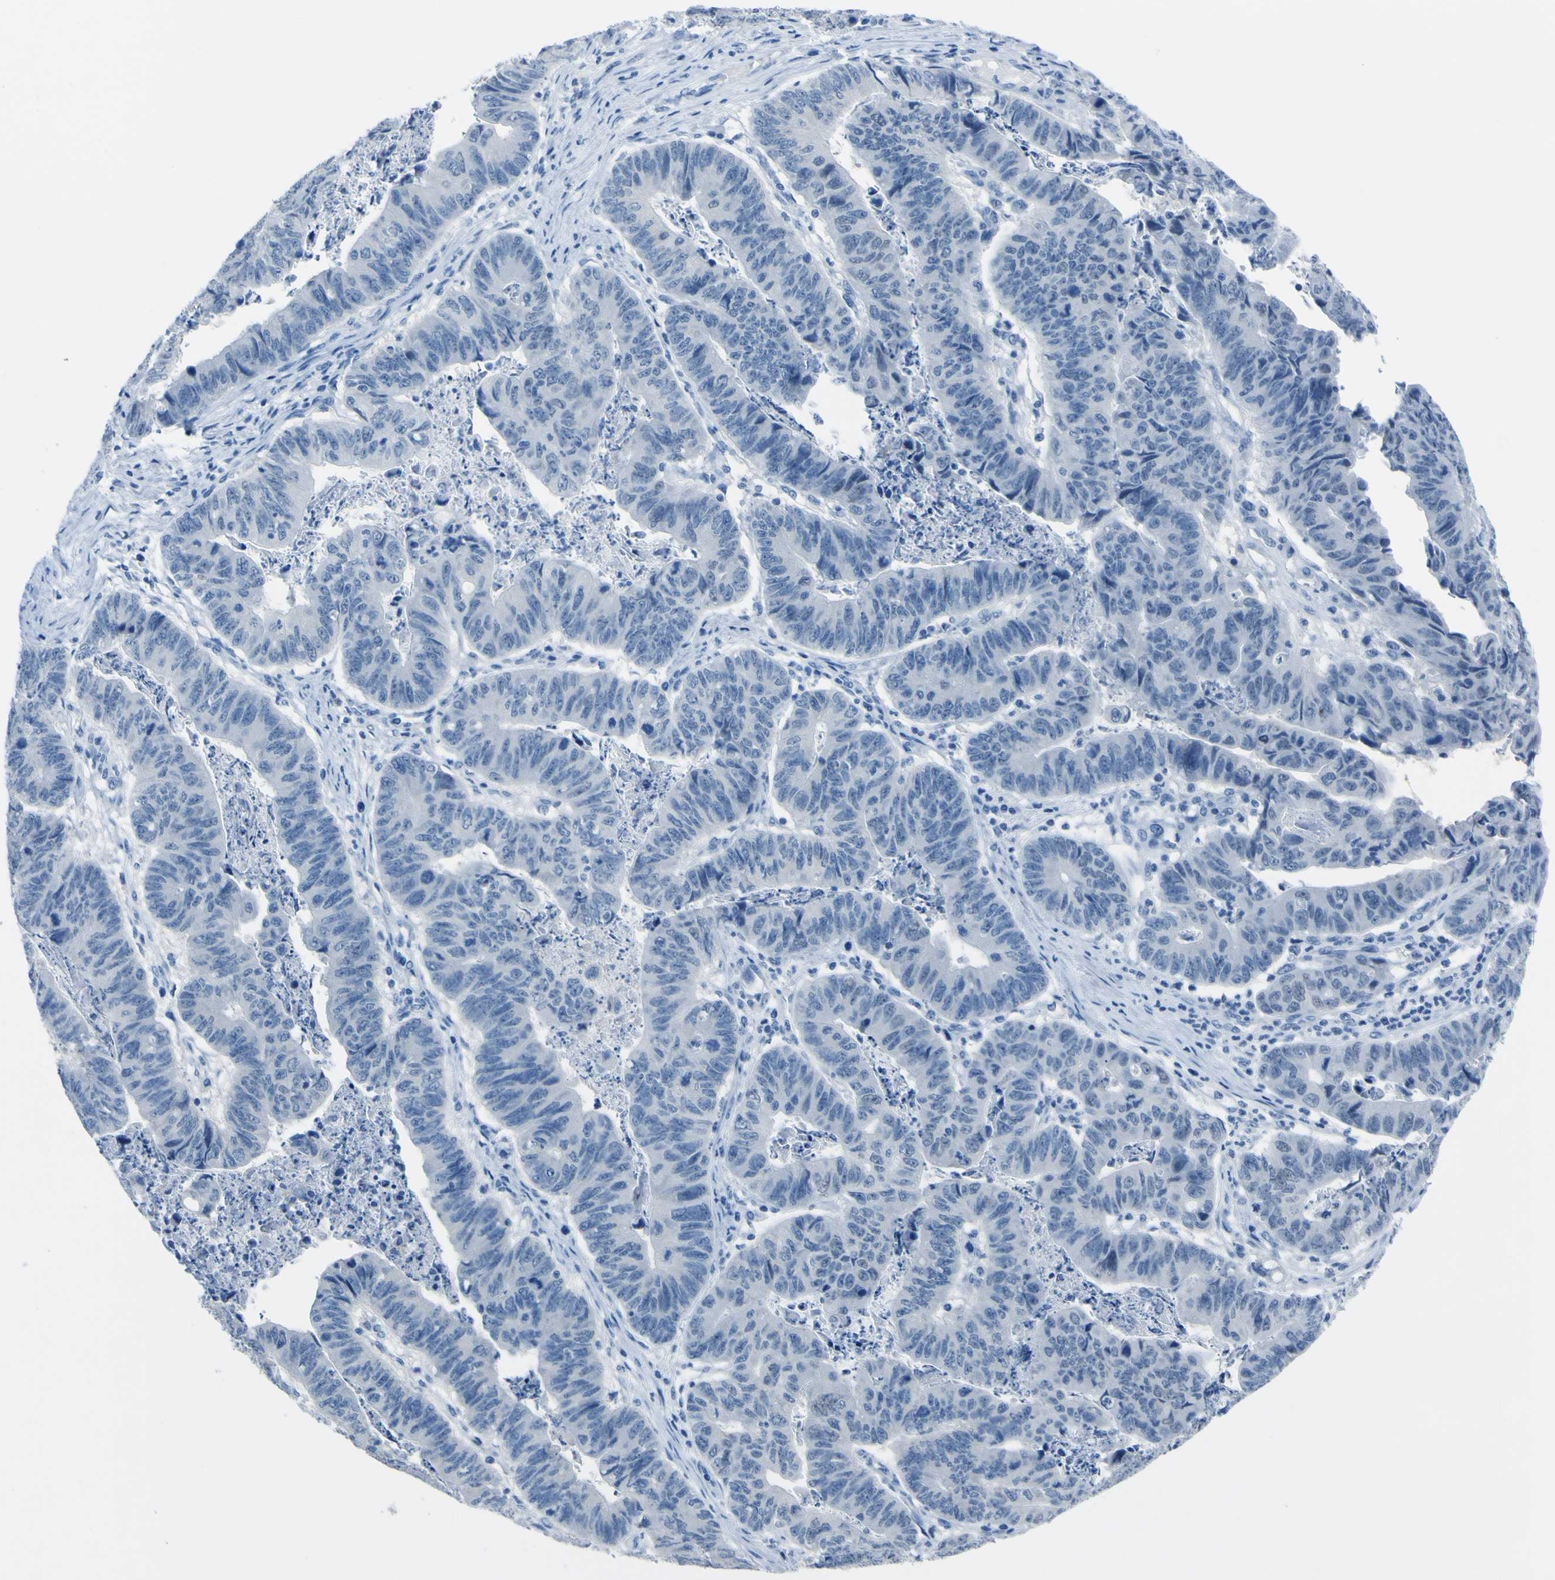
{"staining": {"intensity": "negative", "quantity": "none", "location": "none"}, "tissue": "stomach cancer", "cell_type": "Tumor cells", "image_type": "cancer", "snomed": [{"axis": "morphology", "description": "Adenocarcinoma, NOS"}, {"axis": "topography", "description": "Stomach, lower"}], "caption": "Tumor cells show no significant expression in adenocarcinoma (stomach).", "gene": "PHKG1", "patient": {"sex": "male", "age": 77}}